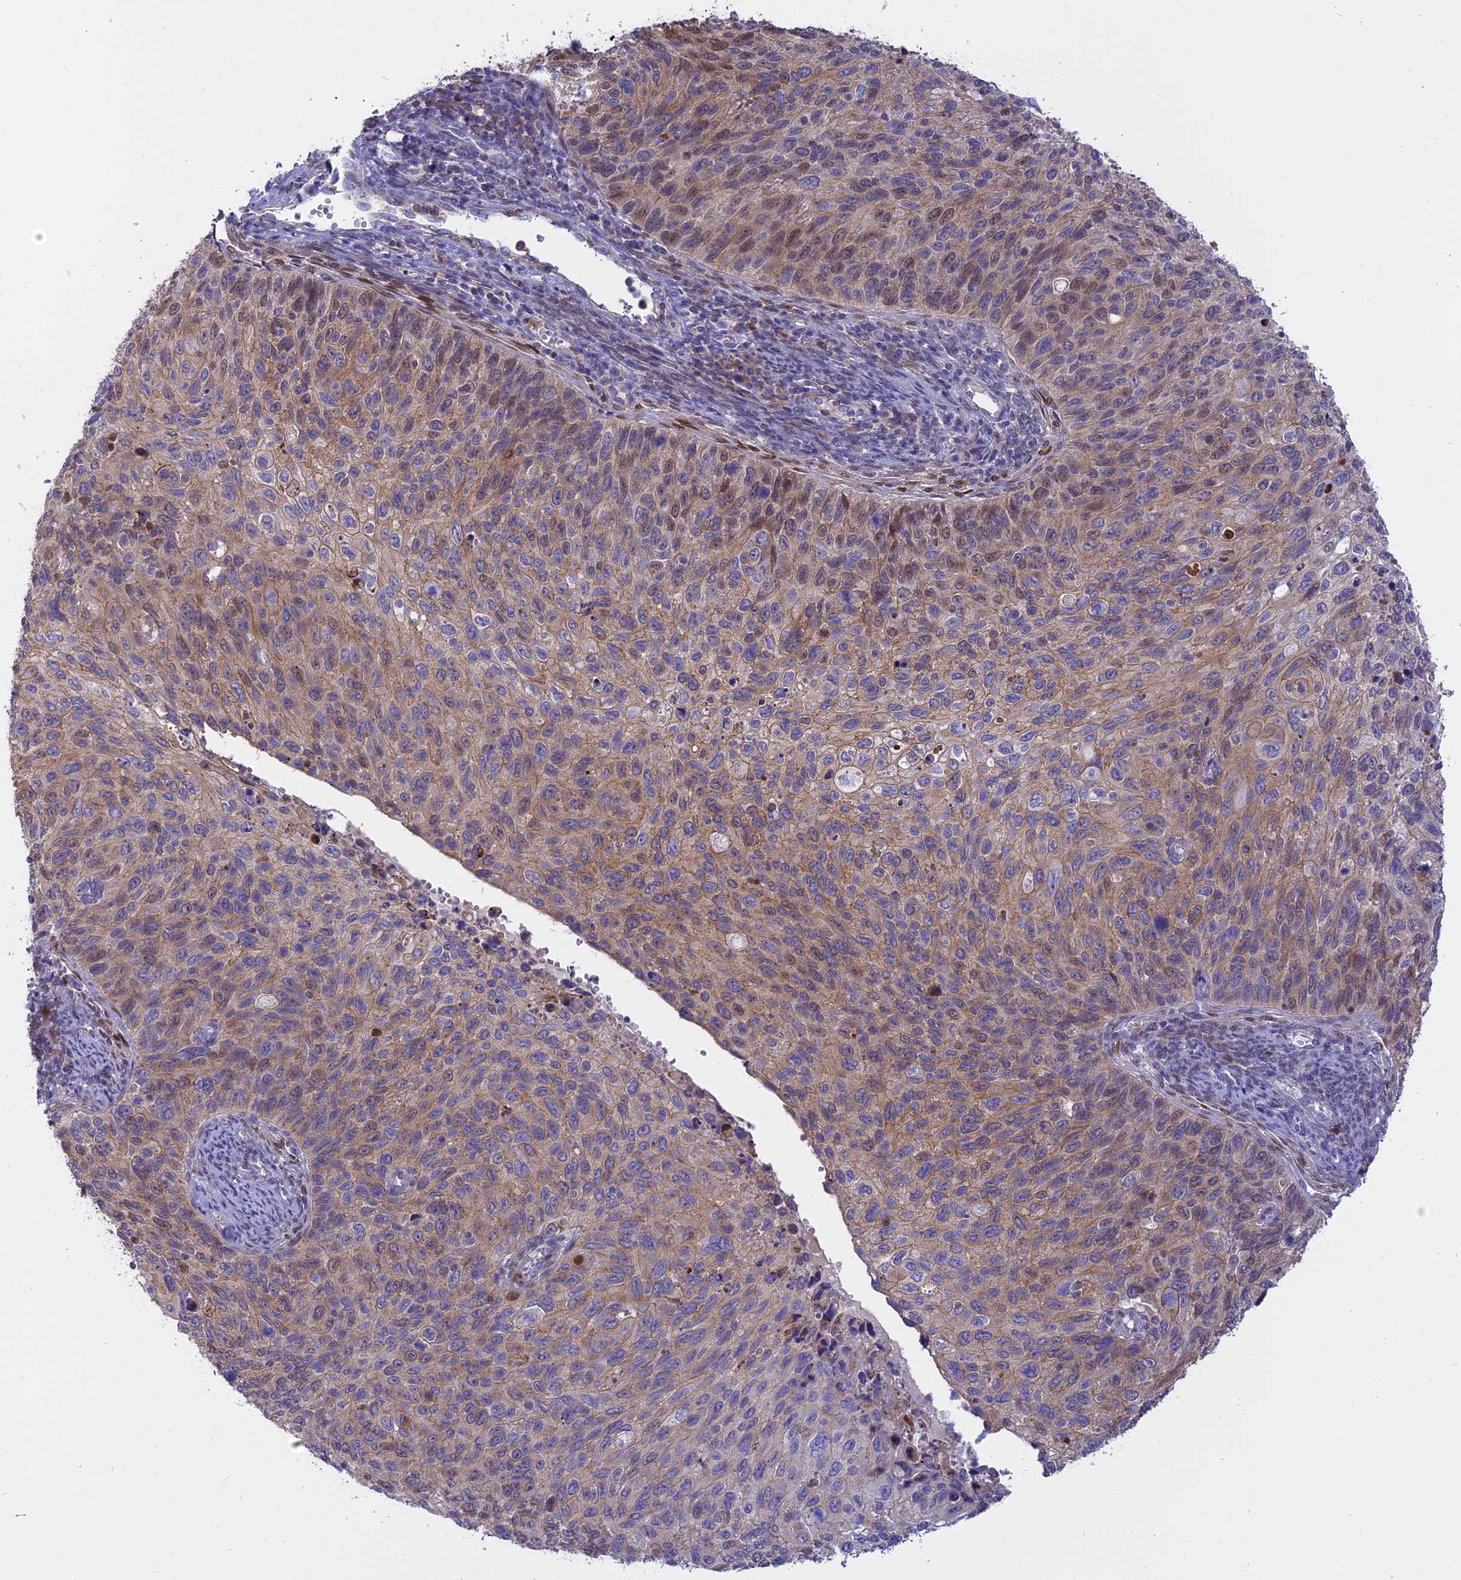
{"staining": {"intensity": "moderate", "quantity": "25%-75%", "location": "cytoplasmic/membranous,nuclear"}, "tissue": "cervical cancer", "cell_type": "Tumor cells", "image_type": "cancer", "snomed": [{"axis": "morphology", "description": "Squamous cell carcinoma, NOS"}, {"axis": "topography", "description": "Cervix"}], "caption": "An immunohistochemistry micrograph of neoplastic tissue is shown. Protein staining in brown shows moderate cytoplasmic/membranous and nuclear positivity in squamous cell carcinoma (cervical) within tumor cells. Using DAB (3,3'-diaminobenzidine) (brown) and hematoxylin (blue) stains, captured at high magnification using brightfield microscopy.", "gene": "CENPV", "patient": {"sex": "female", "age": 70}}